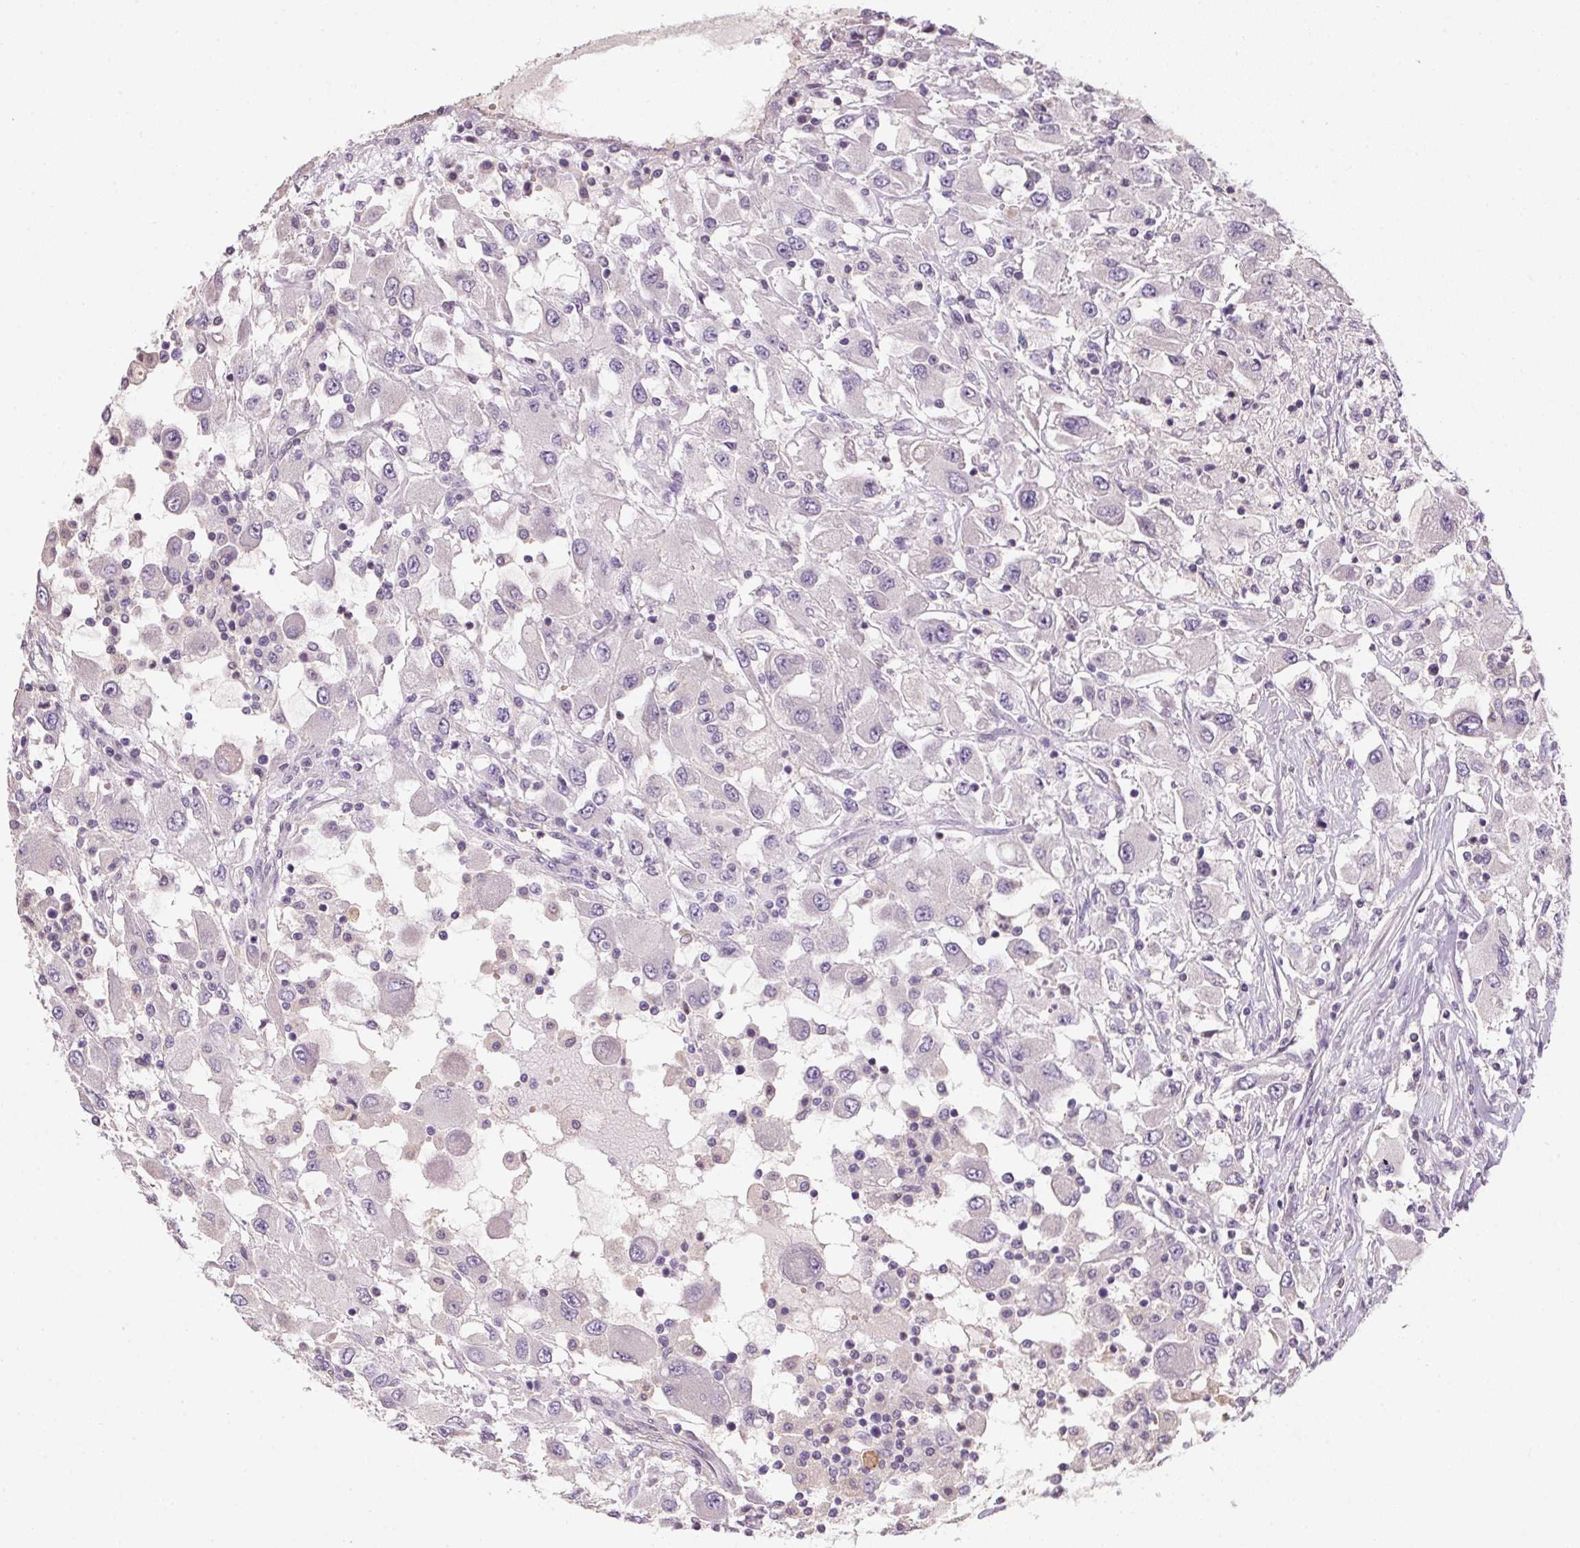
{"staining": {"intensity": "negative", "quantity": "none", "location": "none"}, "tissue": "renal cancer", "cell_type": "Tumor cells", "image_type": "cancer", "snomed": [{"axis": "morphology", "description": "Adenocarcinoma, NOS"}, {"axis": "topography", "description": "Kidney"}], "caption": "IHC histopathology image of adenocarcinoma (renal) stained for a protein (brown), which exhibits no expression in tumor cells.", "gene": "ALDH8A1", "patient": {"sex": "female", "age": 67}}